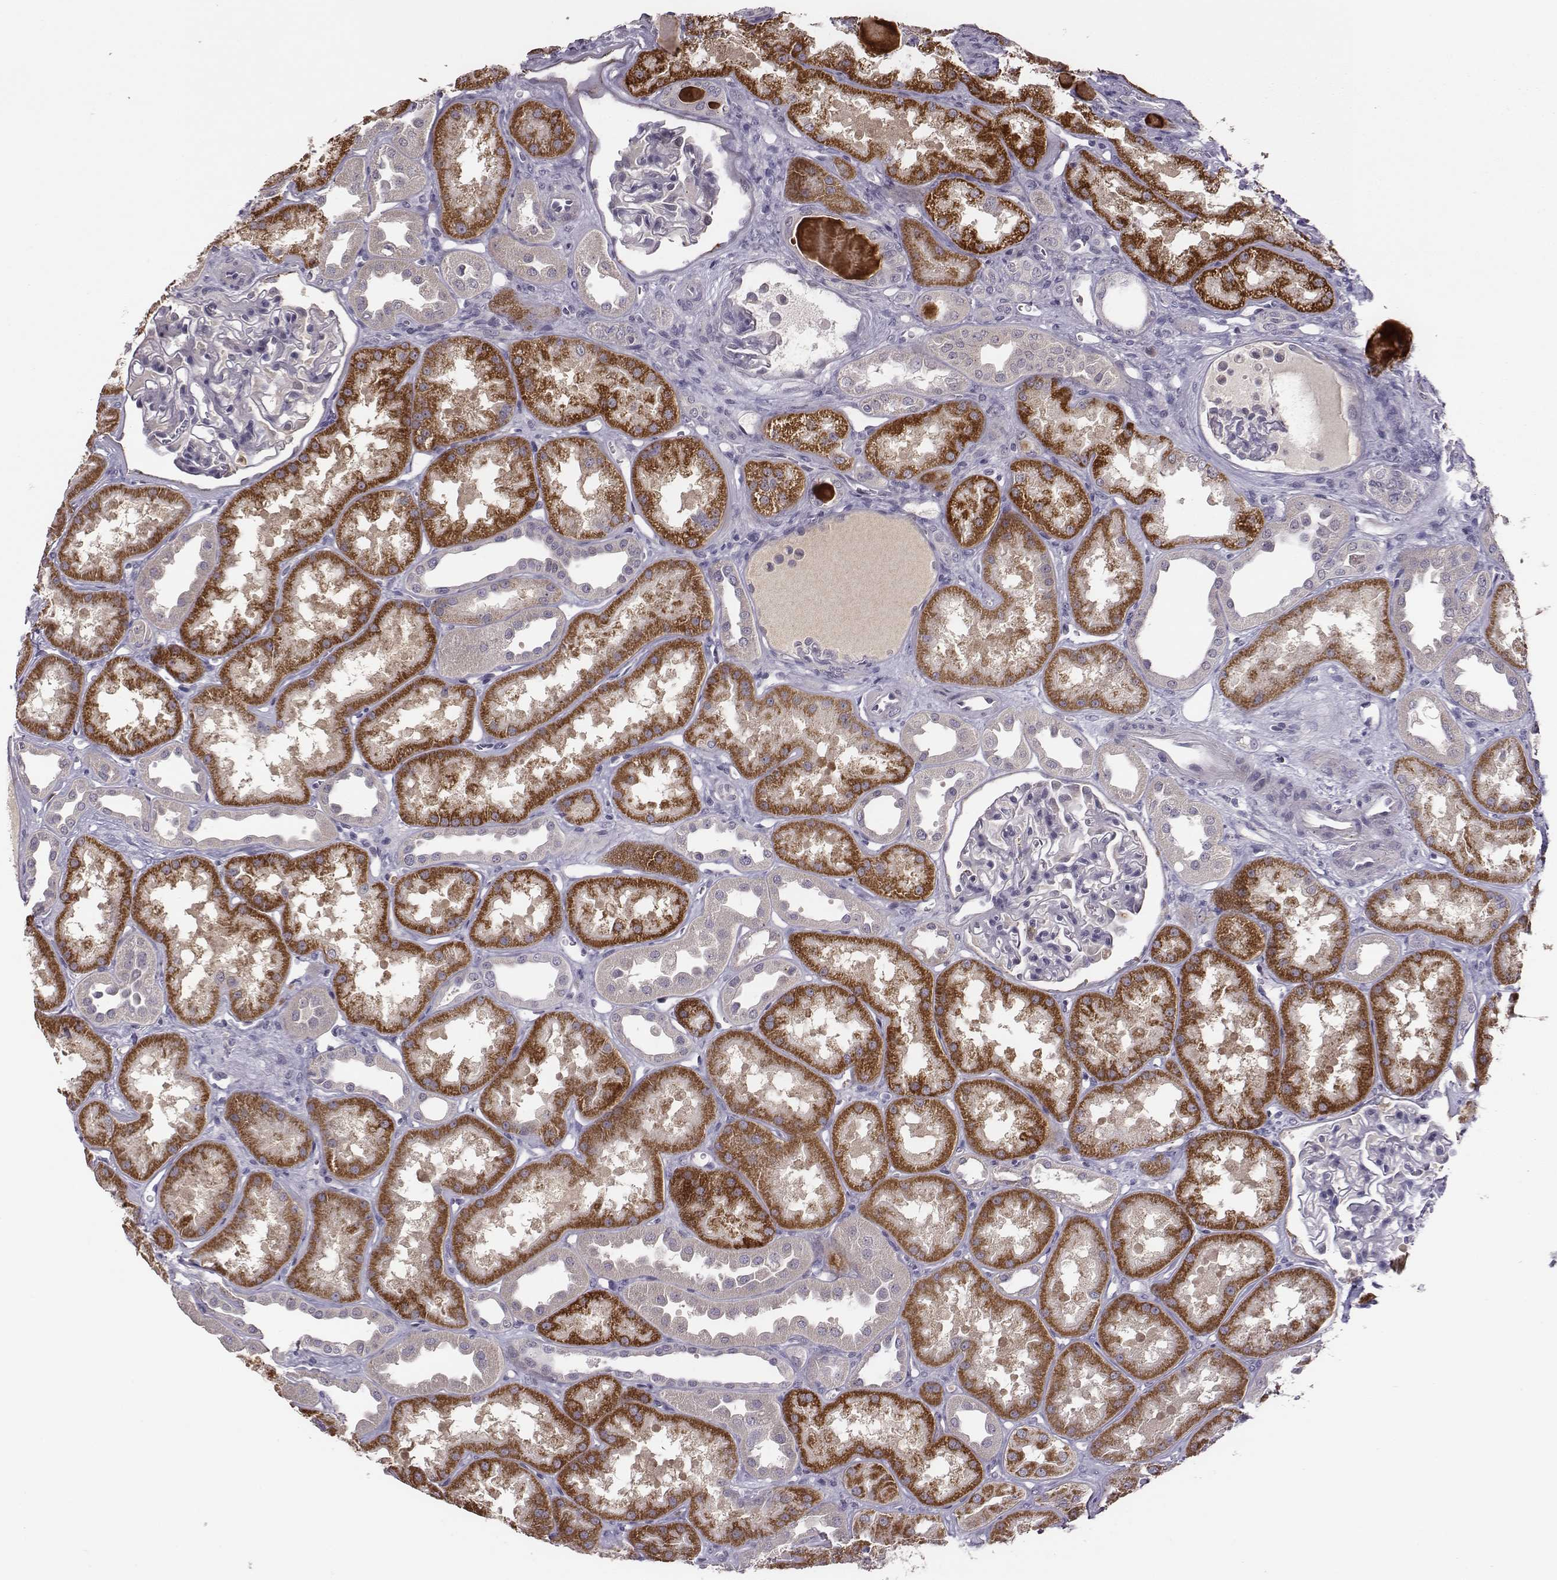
{"staining": {"intensity": "negative", "quantity": "none", "location": "none"}, "tissue": "kidney", "cell_type": "Cells in glomeruli", "image_type": "normal", "snomed": [{"axis": "morphology", "description": "Normal tissue, NOS"}, {"axis": "topography", "description": "Kidney"}], "caption": "Immunohistochemical staining of unremarkable human kidney shows no significant expression in cells in glomeruli.", "gene": "KMO", "patient": {"sex": "male", "age": 61}}